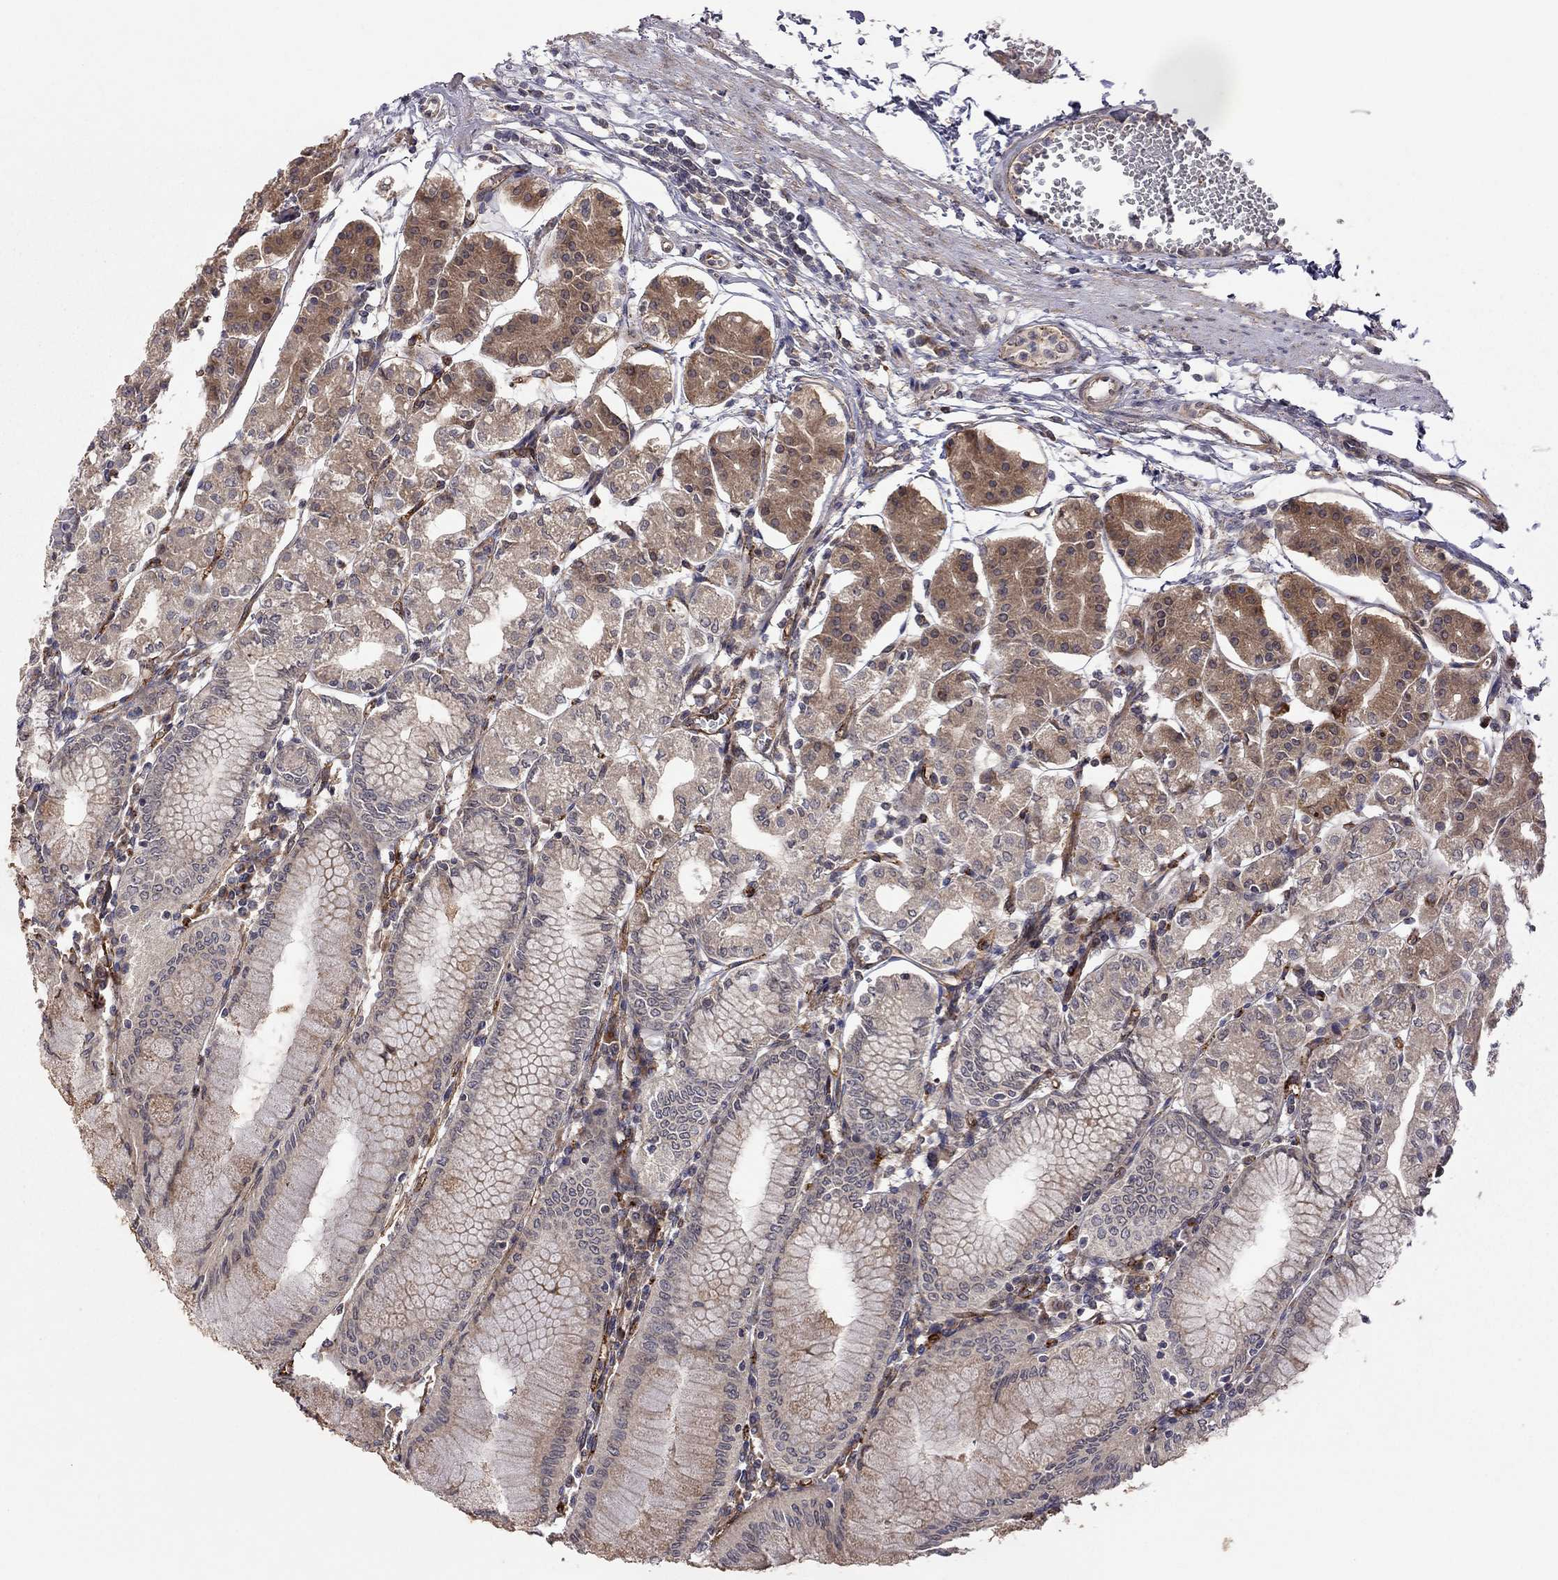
{"staining": {"intensity": "moderate", "quantity": "25%-75%", "location": "cytoplasmic/membranous"}, "tissue": "stomach", "cell_type": "Glandular cells", "image_type": "normal", "snomed": [{"axis": "morphology", "description": "Normal tissue, NOS"}, {"axis": "topography", "description": "Skeletal muscle"}, {"axis": "topography", "description": "Stomach"}], "caption": "Protein positivity by IHC demonstrates moderate cytoplasmic/membranous positivity in approximately 25%-75% of glandular cells in unremarkable stomach. Using DAB (3,3'-diaminobenzidine) (brown) and hematoxylin (blue) stains, captured at high magnification using brightfield microscopy.", "gene": "EXOC3L2", "patient": {"sex": "female", "age": 57}}